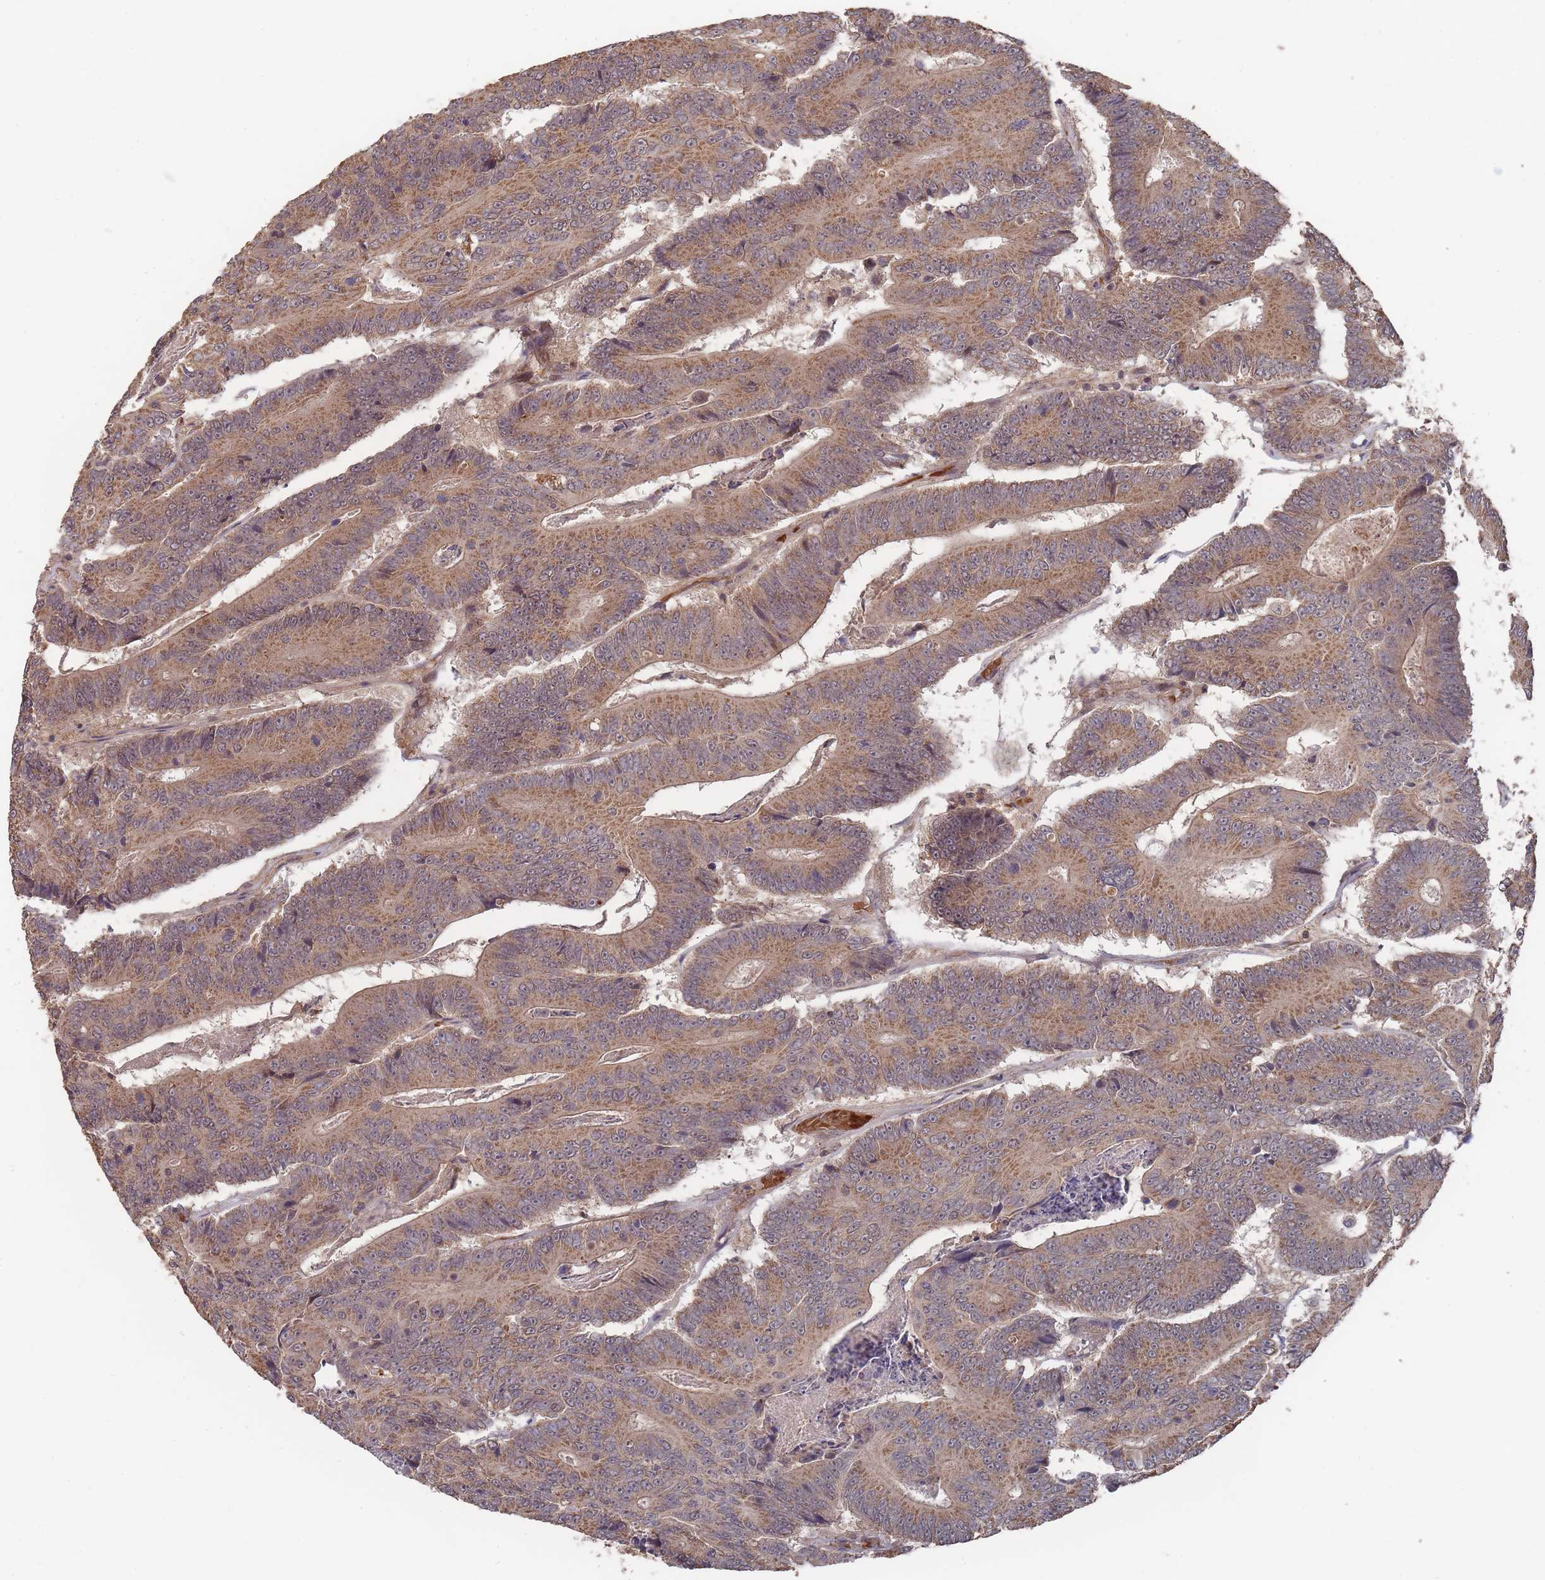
{"staining": {"intensity": "moderate", "quantity": ">75%", "location": "cytoplasmic/membranous"}, "tissue": "colorectal cancer", "cell_type": "Tumor cells", "image_type": "cancer", "snomed": [{"axis": "morphology", "description": "Adenocarcinoma, NOS"}, {"axis": "topography", "description": "Colon"}], "caption": "IHC histopathology image of human adenocarcinoma (colorectal) stained for a protein (brown), which displays medium levels of moderate cytoplasmic/membranous staining in about >75% of tumor cells.", "gene": "SF3B1", "patient": {"sex": "male", "age": 83}}